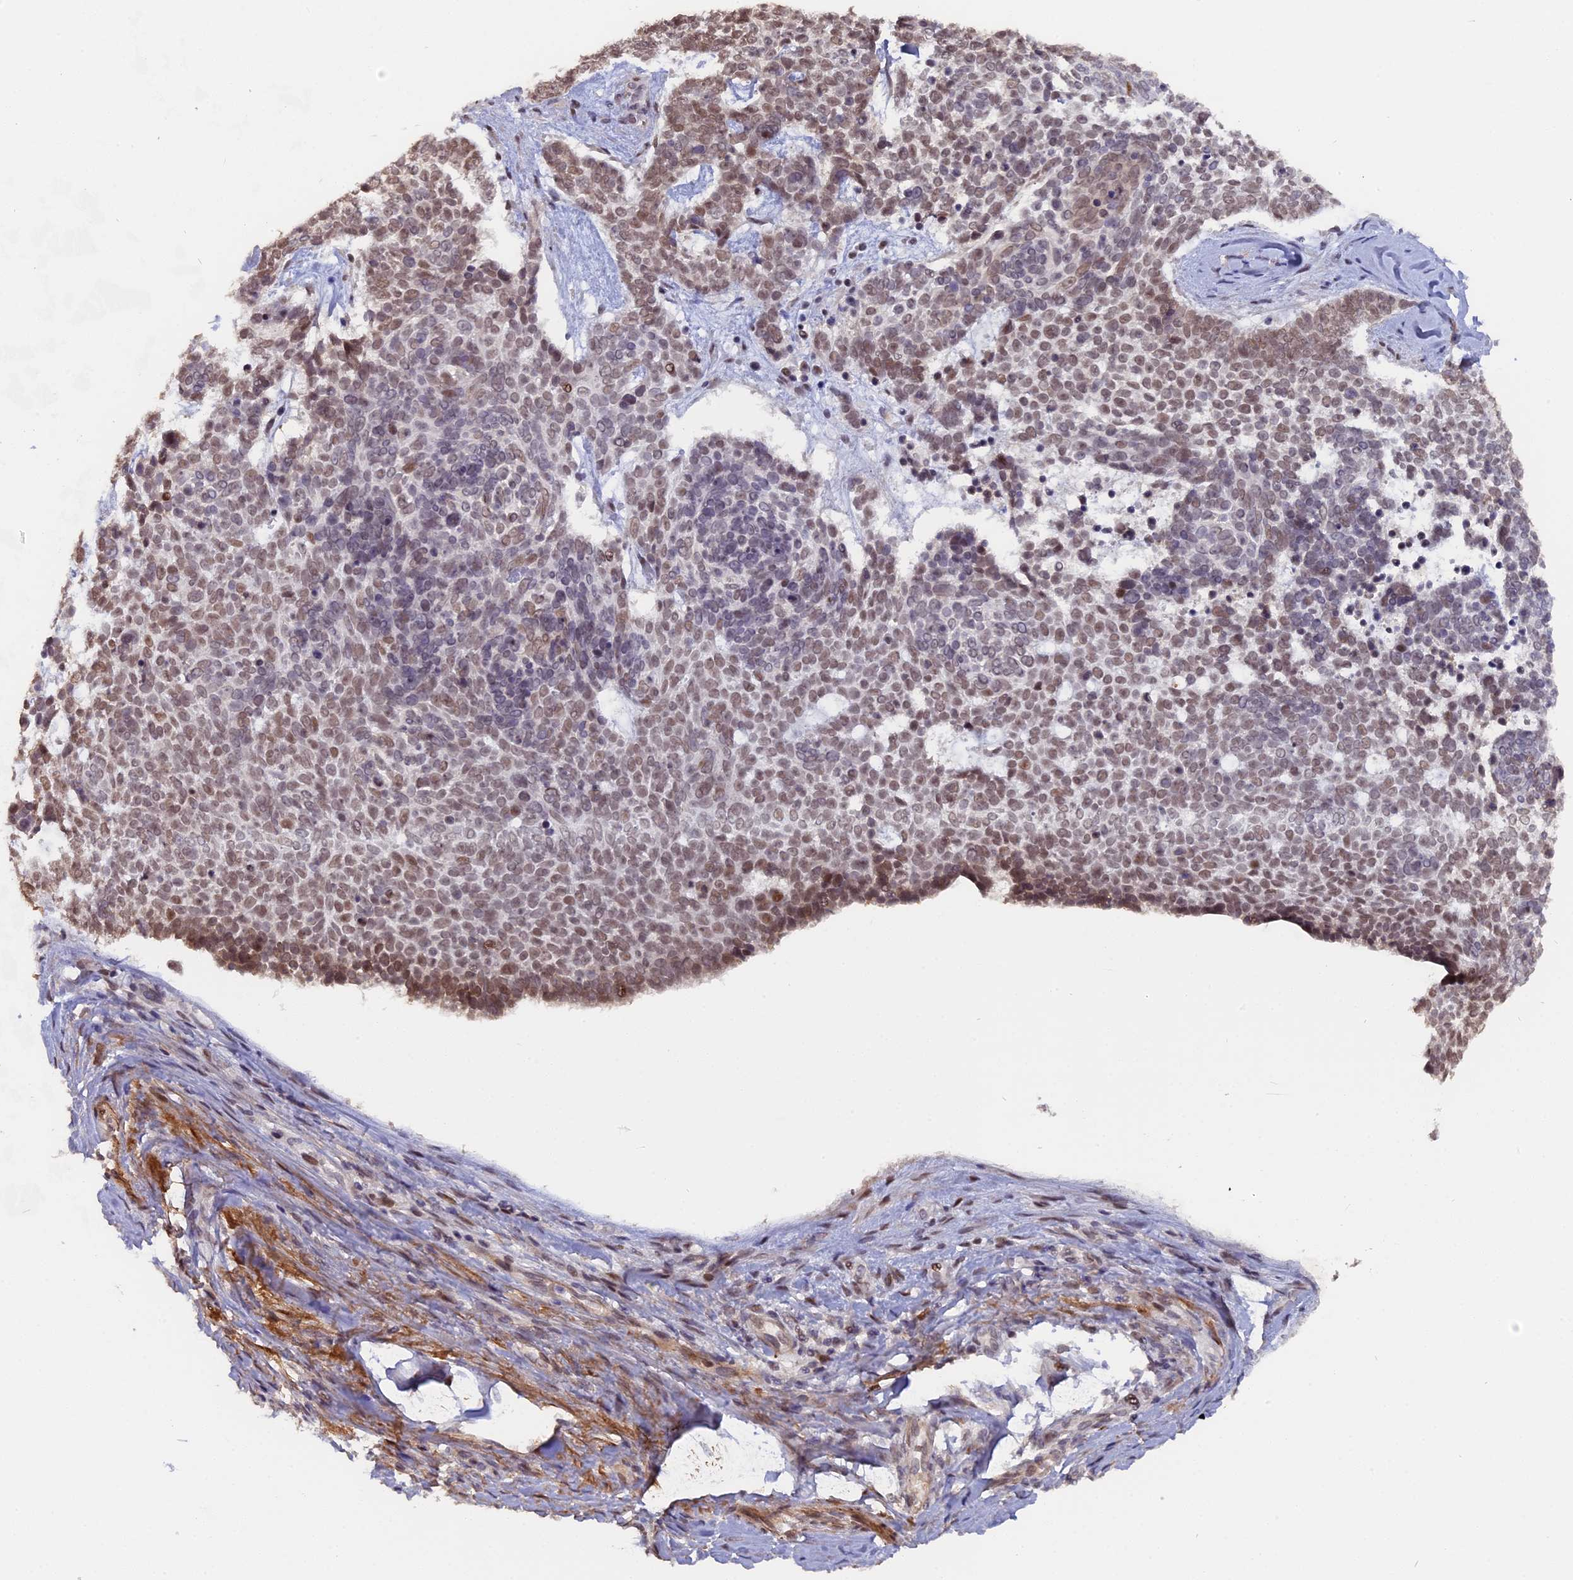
{"staining": {"intensity": "moderate", "quantity": ">75%", "location": "nuclear"}, "tissue": "skin cancer", "cell_type": "Tumor cells", "image_type": "cancer", "snomed": [{"axis": "morphology", "description": "Basal cell carcinoma"}, {"axis": "topography", "description": "Skin"}], "caption": "Immunohistochemical staining of skin cancer demonstrates medium levels of moderate nuclear positivity in approximately >75% of tumor cells.", "gene": "PYGO1", "patient": {"sex": "female", "age": 81}}